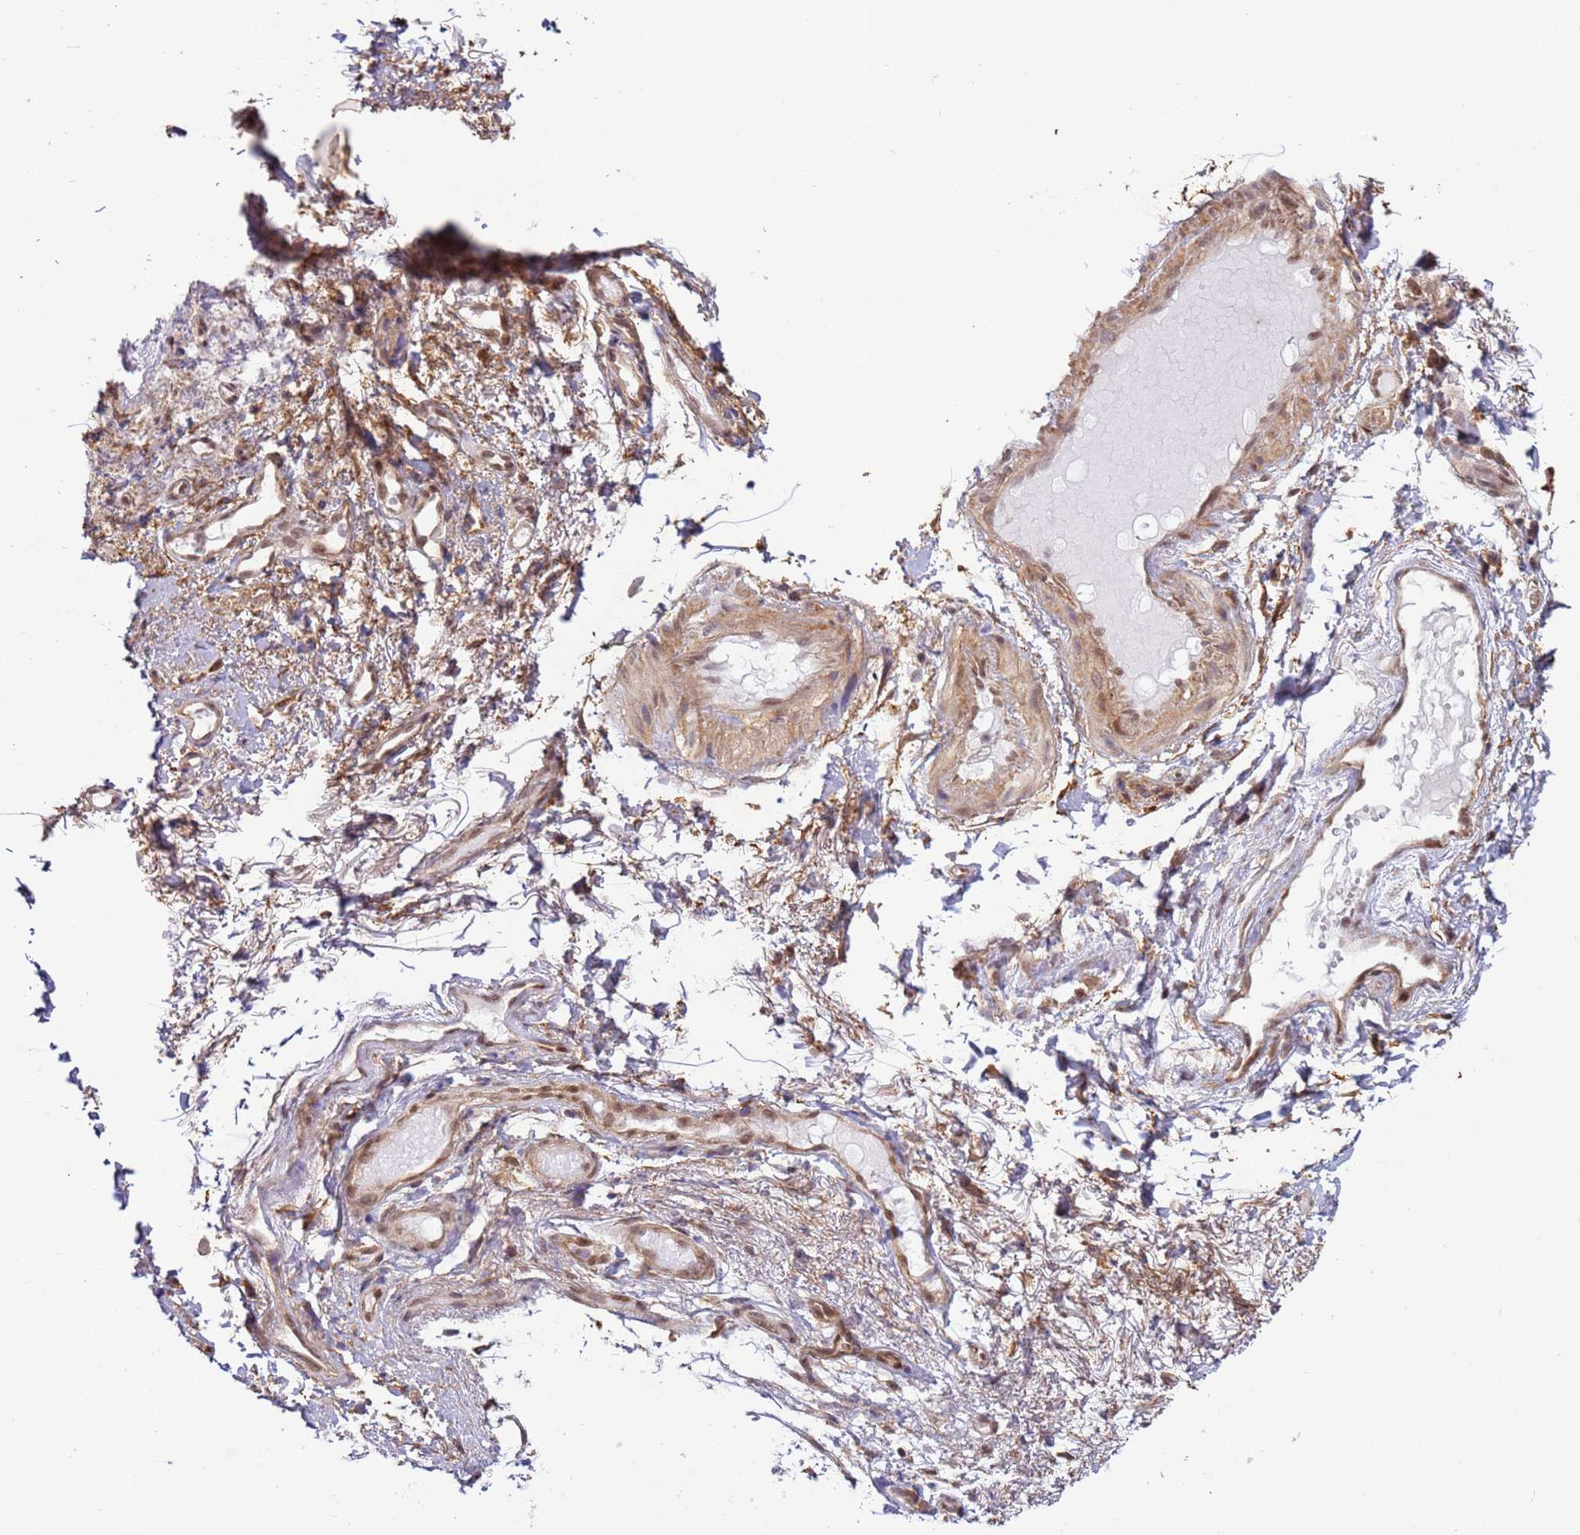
{"staining": {"intensity": "weak", "quantity": ">75%", "location": "cytoplasmic/membranous"}, "tissue": "adipose tissue", "cell_type": "Adipocytes", "image_type": "normal", "snomed": [{"axis": "morphology", "description": "Normal tissue, NOS"}, {"axis": "morphology", "description": "Basal cell carcinoma"}, {"axis": "topography", "description": "Cartilage tissue"}, {"axis": "topography", "description": "Nasopharynx"}, {"axis": "topography", "description": "Oral tissue"}], "caption": "High-power microscopy captured an IHC image of benign adipose tissue, revealing weak cytoplasmic/membranous positivity in approximately >75% of adipocytes. Ihc stains the protein in brown and the nuclei are stained blue.", "gene": "DCAF4", "patient": {"sex": "female", "age": 77}}